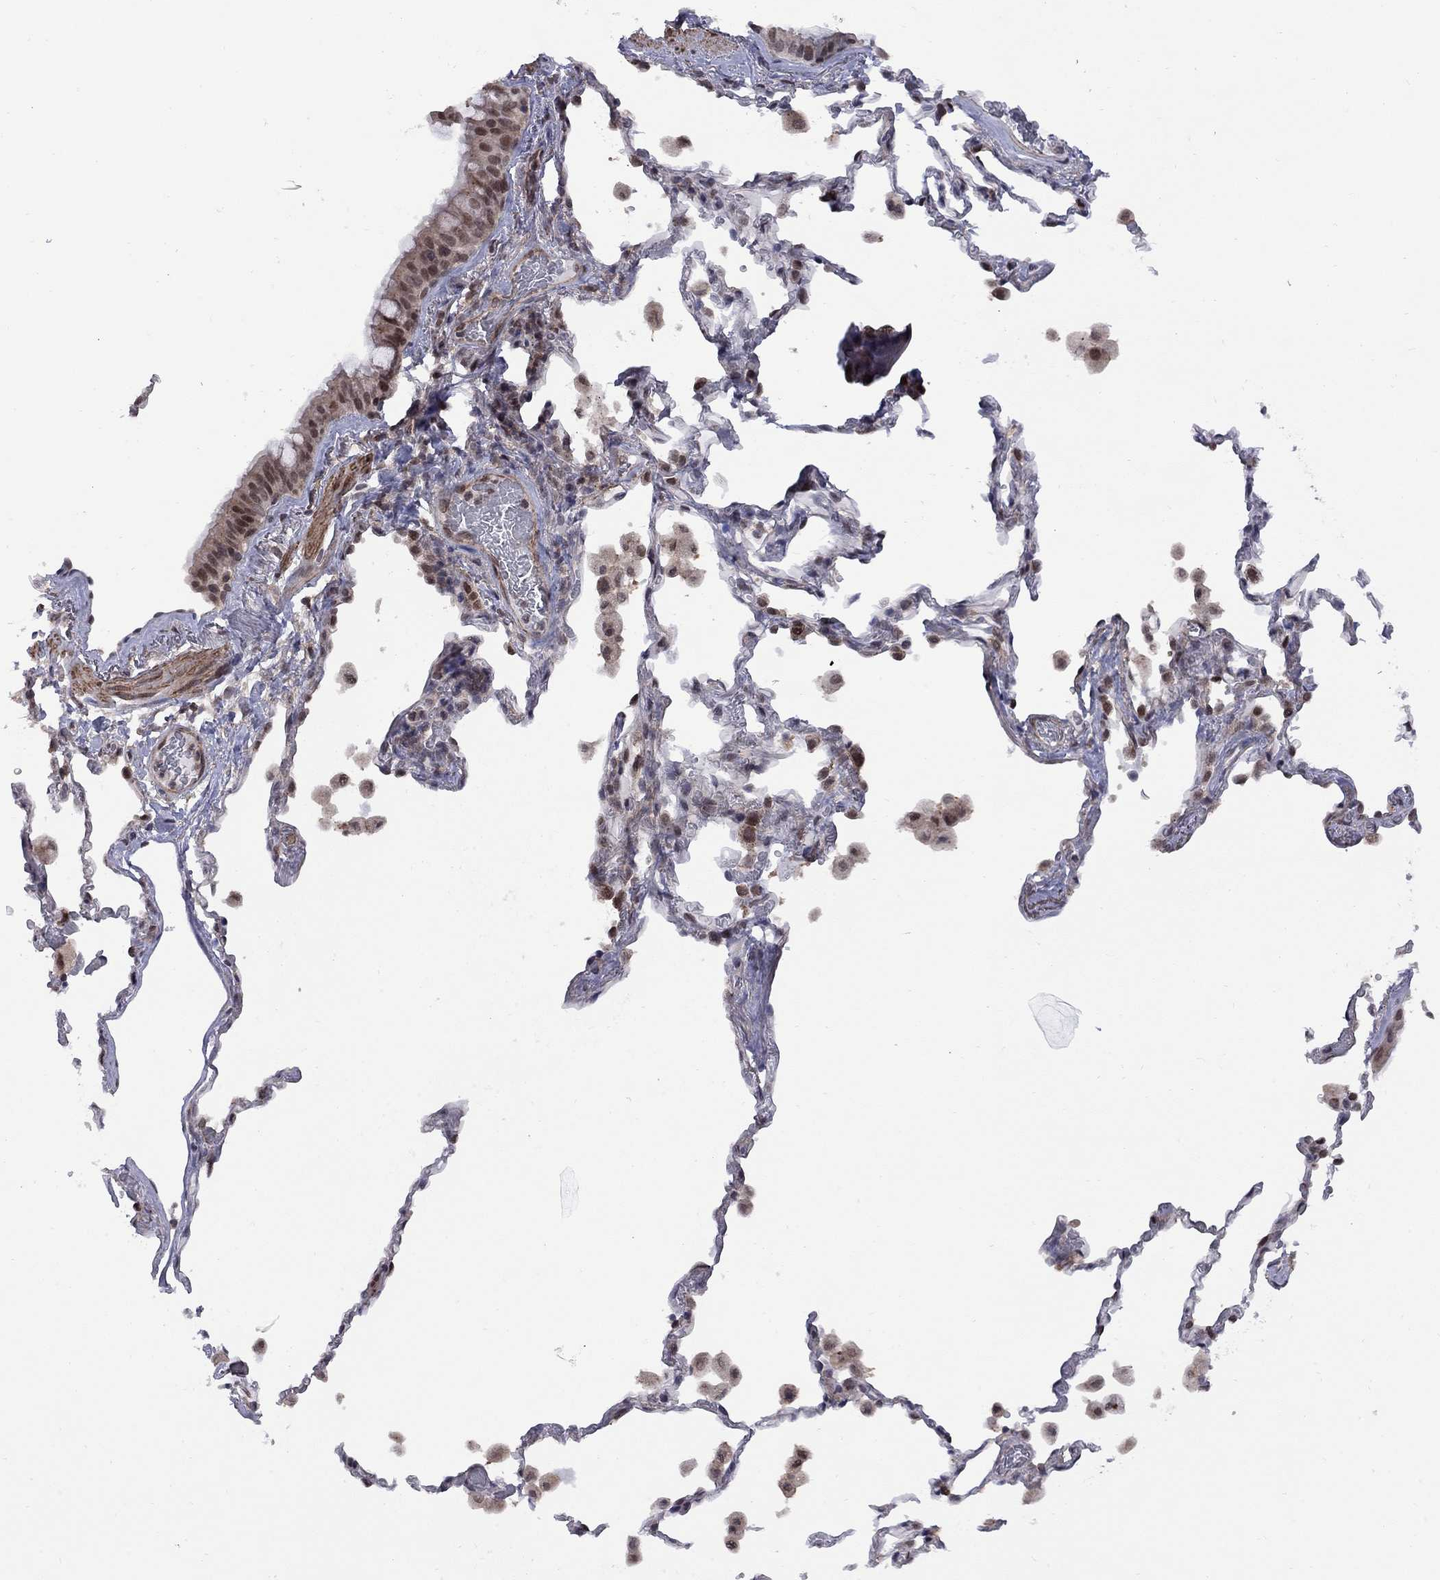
{"staining": {"intensity": "moderate", "quantity": "25%-75%", "location": "nuclear"}, "tissue": "bronchus", "cell_type": "Respiratory epithelial cells", "image_type": "normal", "snomed": [{"axis": "morphology", "description": "Normal tissue, NOS"}, {"axis": "topography", "description": "Bronchus"}, {"axis": "topography", "description": "Lung"}], "caption": "Approximately 25%-75% of respiratory epithelial cells in benign human bronchus reveal moderate nuclear protein positivity as visualized by brown immunohistochemical staining.", "gene": "BRF1", "patient": {"sex": "male", "age": 54}}